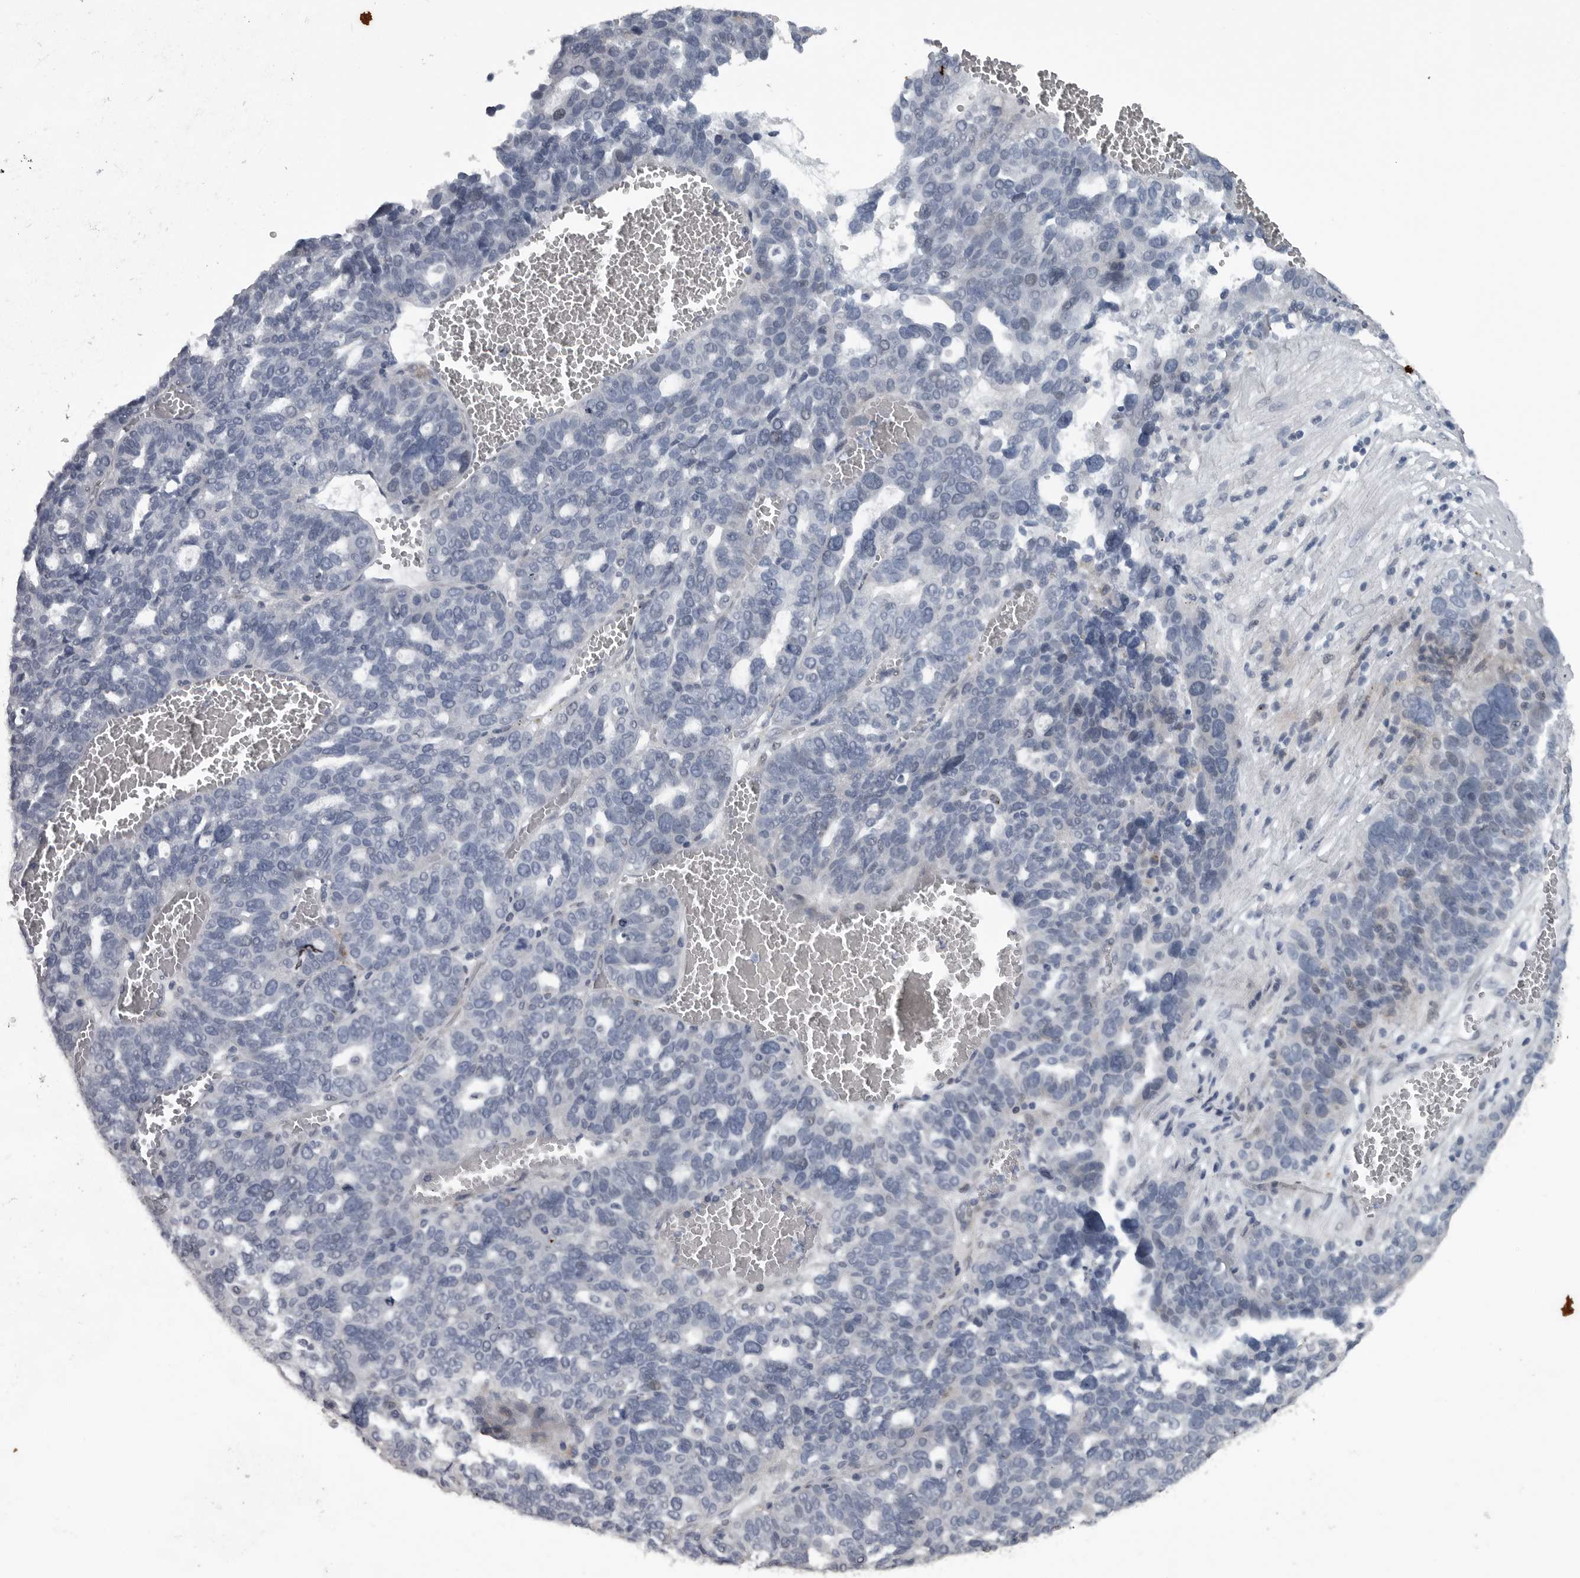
{"staining": {"intensity": "negative", "quantity": "none", "location": "none"}, "tissue": "ovarian cancer", "cell_type": "Tumor cells", "image_type": "cancer", "snomed": [{"axis": "morphology", "description": "Cystadenocarcinoma, serous, NOS"}, {"axis": "topography", "description": "Ovary"}], "caption": "An immunohistochemistry image of ovarian serous cystadenocarcinoma is shown. There is no staining in tumor cells of ovarian serous cystadenocarcinoma.", "gene": "LYSMD1", "patient": {"sex": "female", "age": 59}}